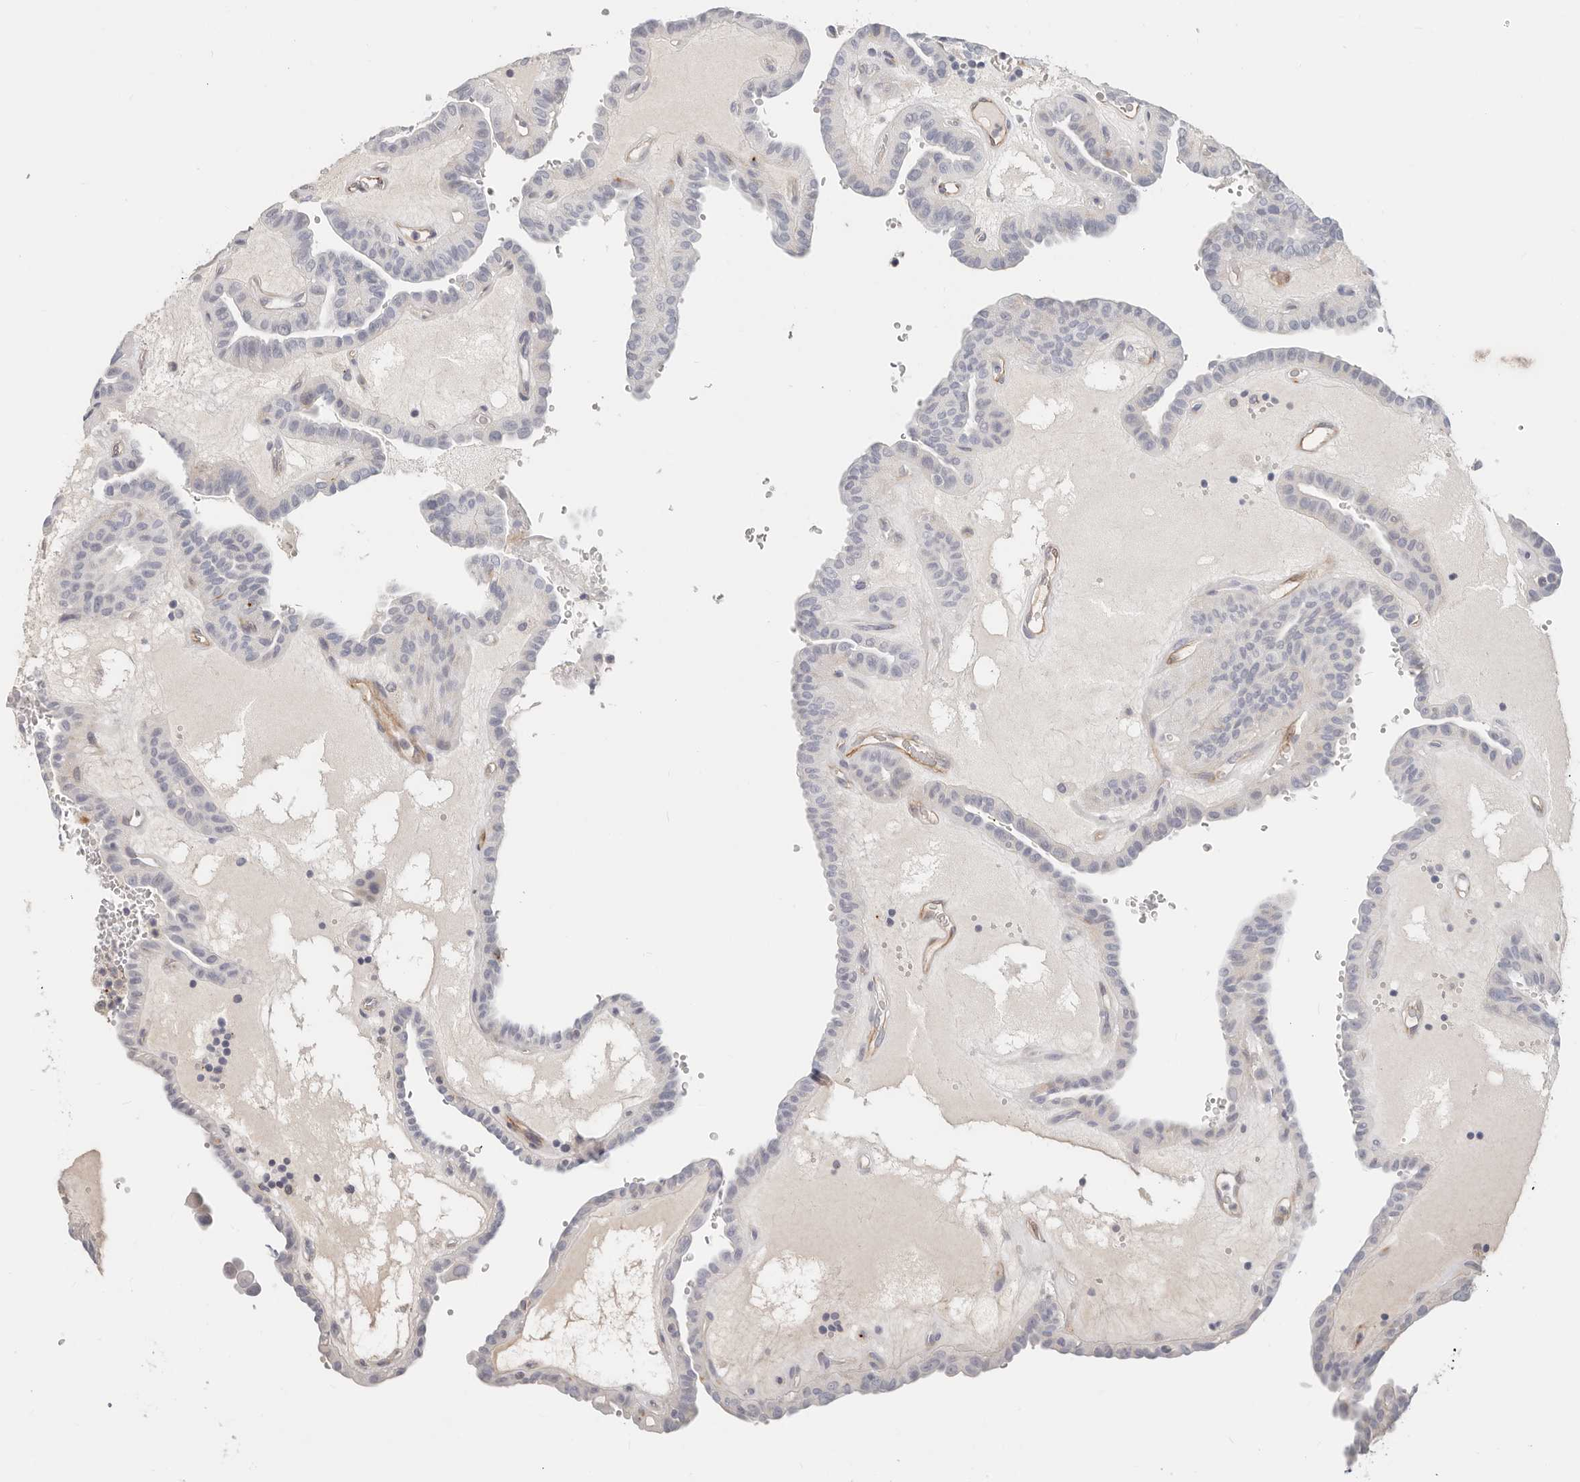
{"staining": {"intensity": "negative", "quantity": "none", "location": "none"}, "tissue": "thyroid cancer", "cell_type": "Tumor cells", "image_type": "cancer", "snomed": [{"axis": "morphology", "description": "Papillary adenocarcinoma, NOS"}, {"axis": "topography", "description": "Thyroid gland"}], "caption": "The image exhibits no significant positivity in tumor cells of thyroid papillary adenocarcinoma.", "gene": "ZRANB1", "patient": {"sex": "male", "age": 77}}